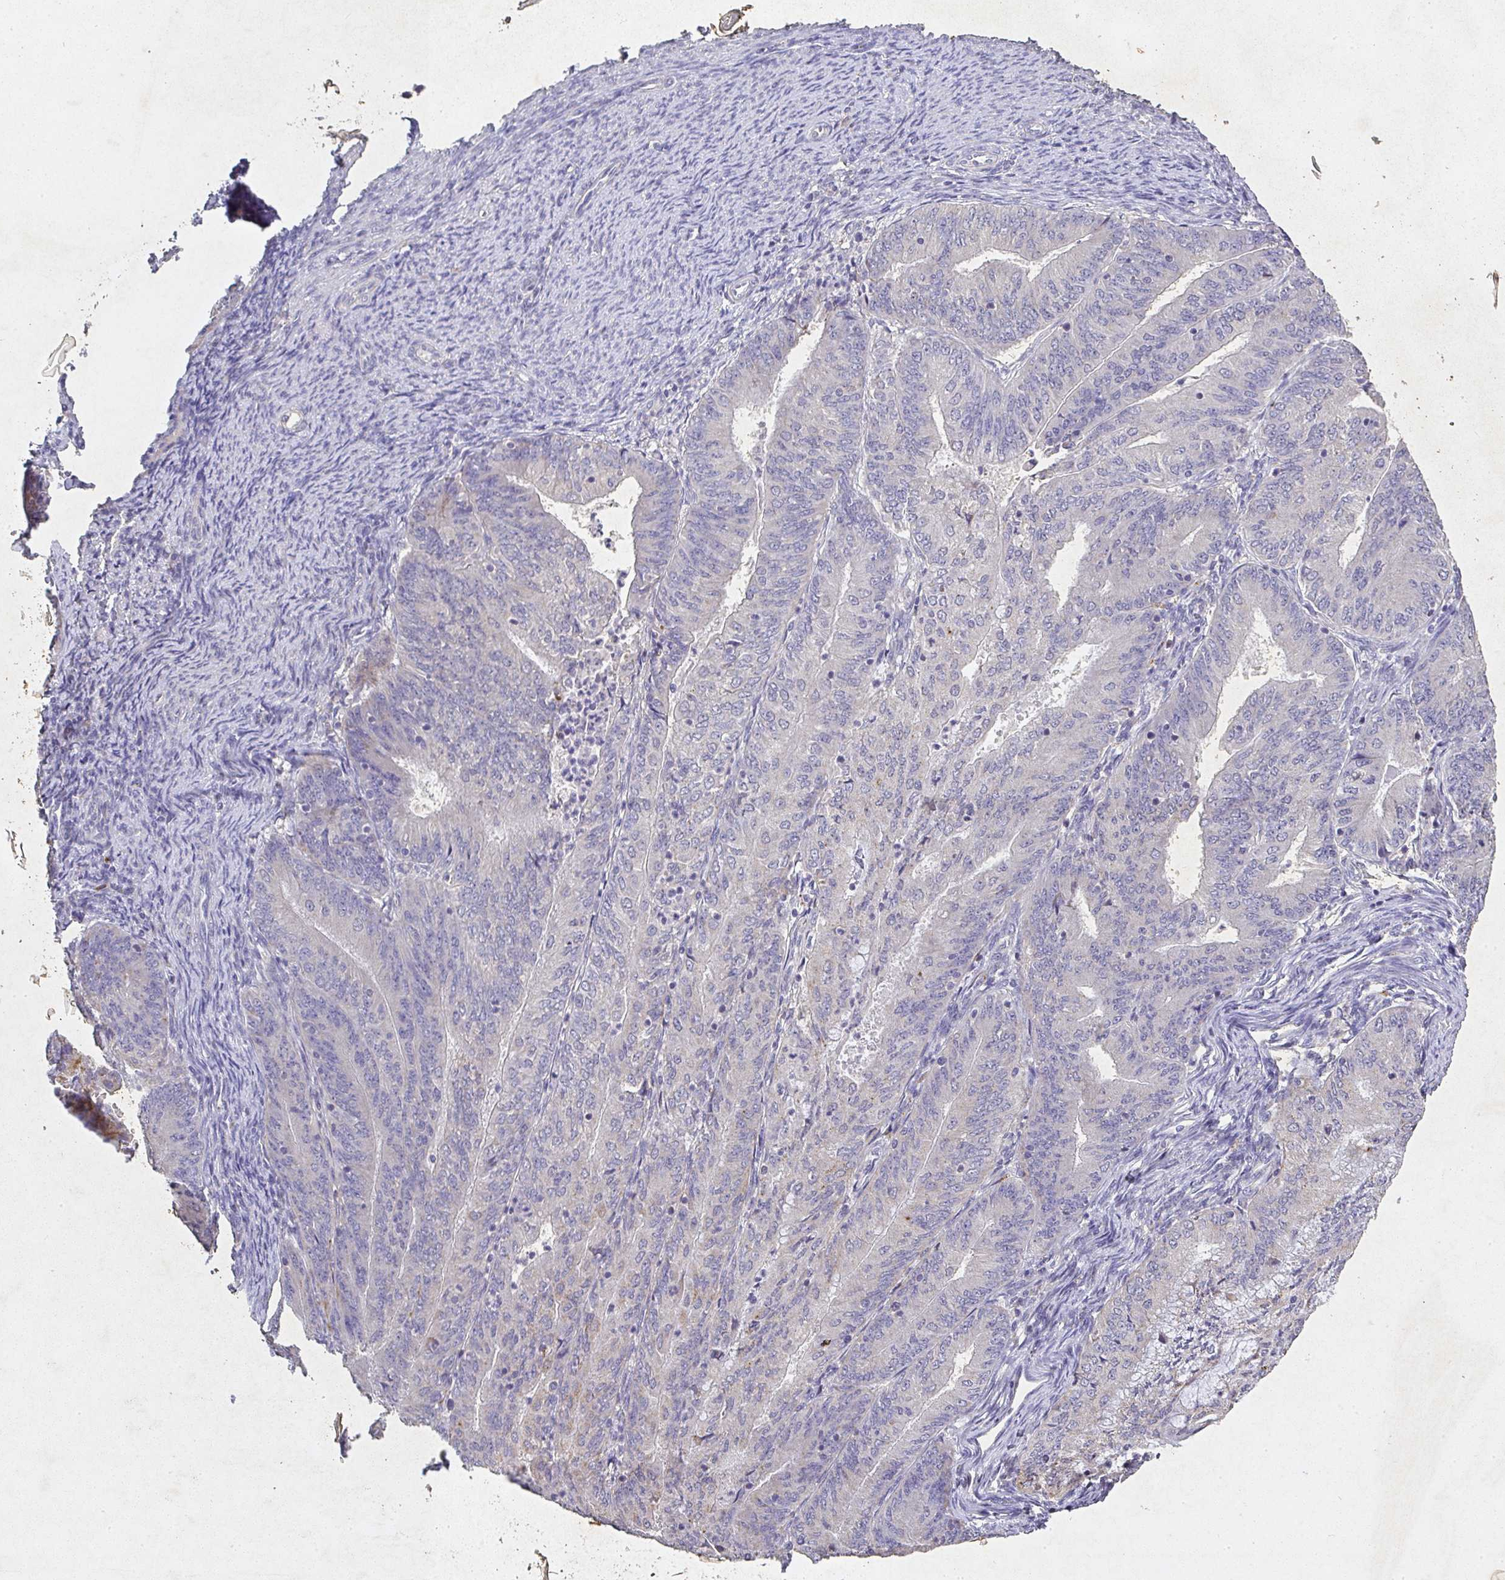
{"staining": {"intensity": "negative", "quantity": "none", "location": "none"}, "tissue": "endometrial cancer", "cell_type": "Tumor cells", "image_type": "cancer", "snomed": [{"axis": "morphology", "description": "Adenocarcinoma, NOS"}, {"axis": "topography", "description": "Endometrium"}], "caption": "Tumor cells are negative for brown protein staining in endometrial cancer (adenocarcinoma).", "gene": "RPS2", "patient": {"sex": "female", "age": 57}}